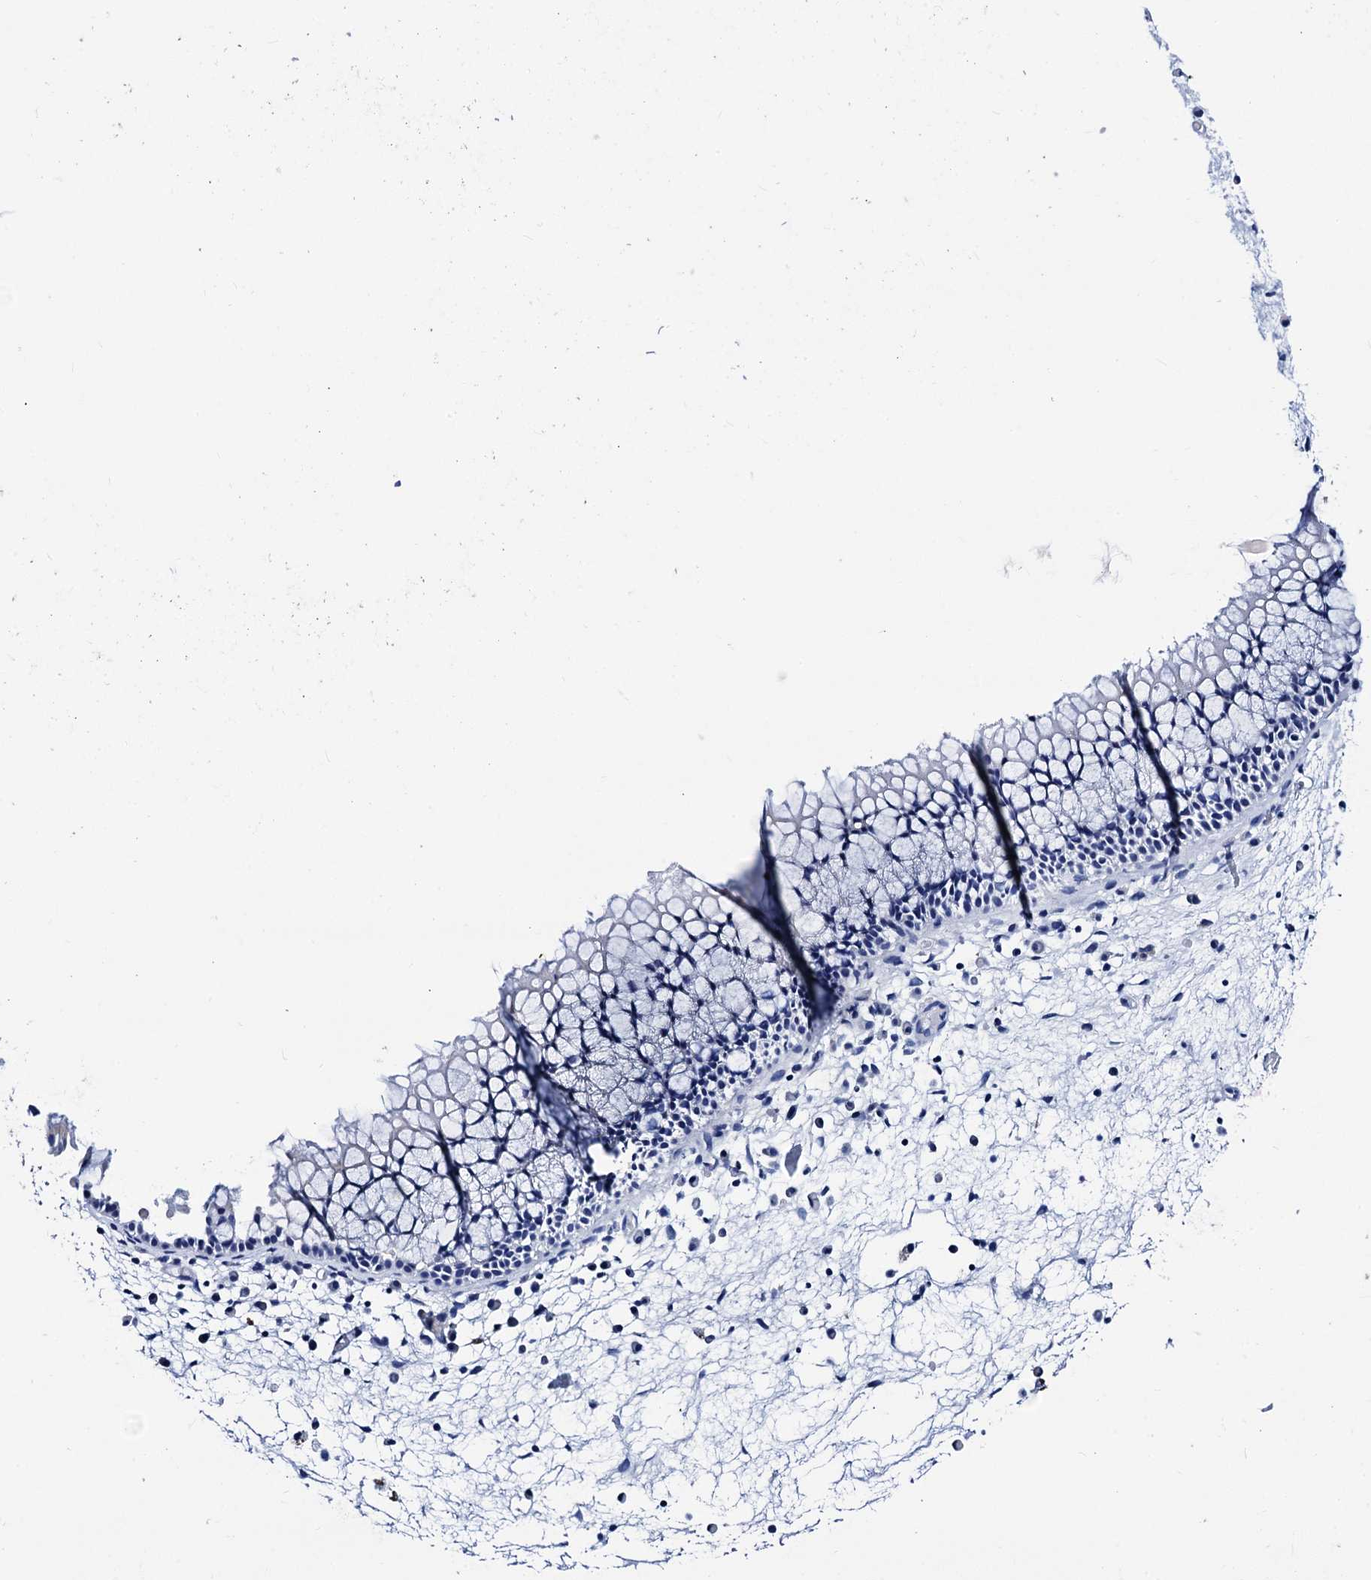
{"staining": {"intensity": "negative", "quantity": "none", "location": "none"}, "tissue": "nasopharynx", "cell_type": "Respiratory epithelial cells", "image_type": "normal", "snomed": [{"axis": "morphology", "description": "Normal tissue, NOS"}, {"axis": "morphology", "description": "Inflammation, NOS"}, {"axis": "morphology", "description": "Malignant melanoma, Metastatic site"}, {"axis": "topography", "description": "Nasopharynx"}], "caption": "DAB (3,3'-diaminobenzidine) immunohistochemical staining of unremarkable human nasopharynx displays no significant positivity in respiratory epithelial cells.", "gene": "MYBPC3", "patient": {"sex": "male", "age": 70}}